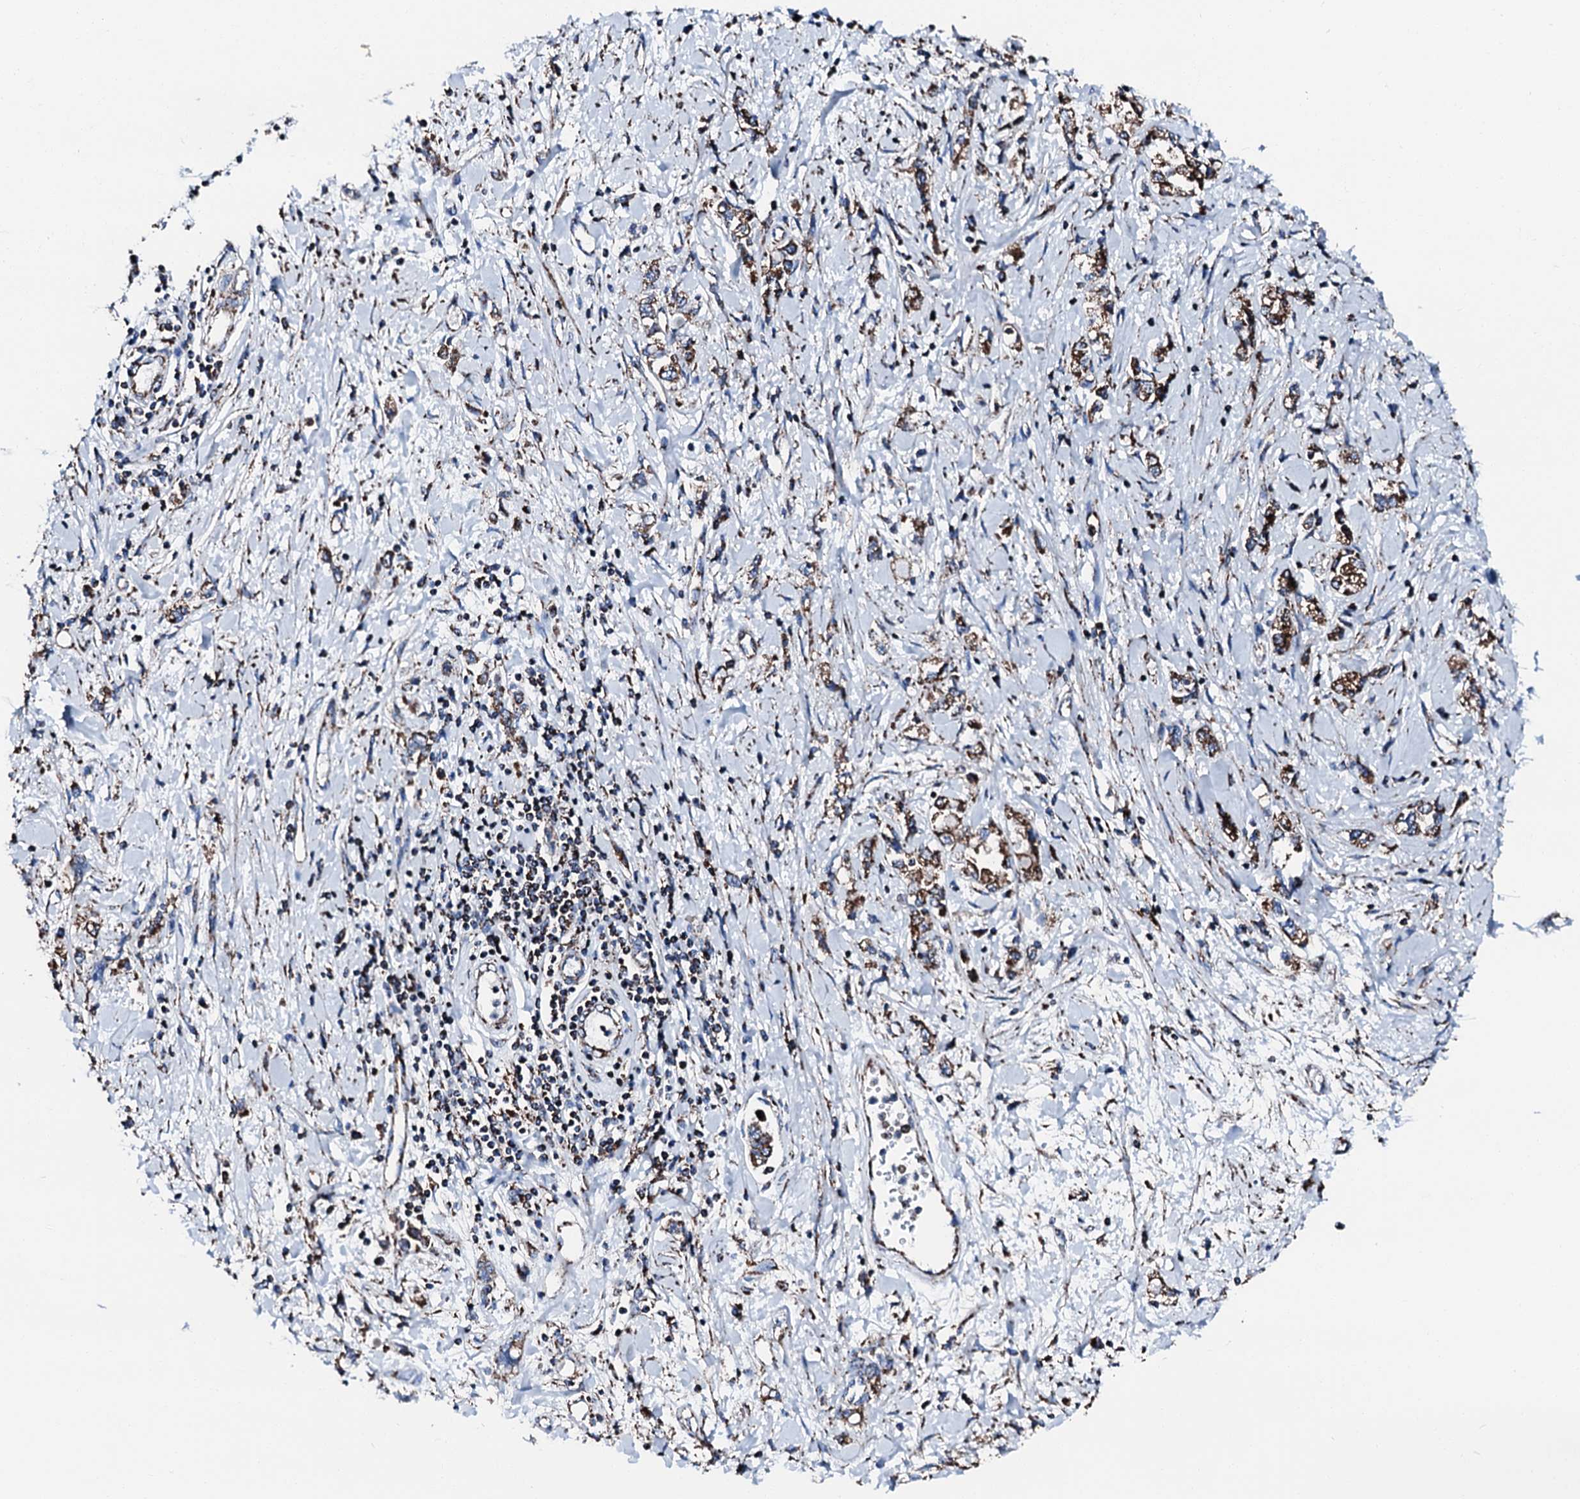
{"staining": {"intensity": "strong", "quantity": ">75%", "location": "cytoplasmic/membranous"}, "tissue": "stomach cancer", "cell_type": "Tumor cells", "image_type": "cancer", "snomed": [{"axis": "morphology", "description": "Adenocarcinoma, NOS"}, {"axis": "topography", "description": "Stomach"}], "caption": "Immunohistochemical staining of stomach adenocarcinoma displays high levels of strong cytoplasmic/membranous protein staining in about >75% of tumor cells.", "gene": "HADH", "patient": {"sex": "female", "age": 76}}